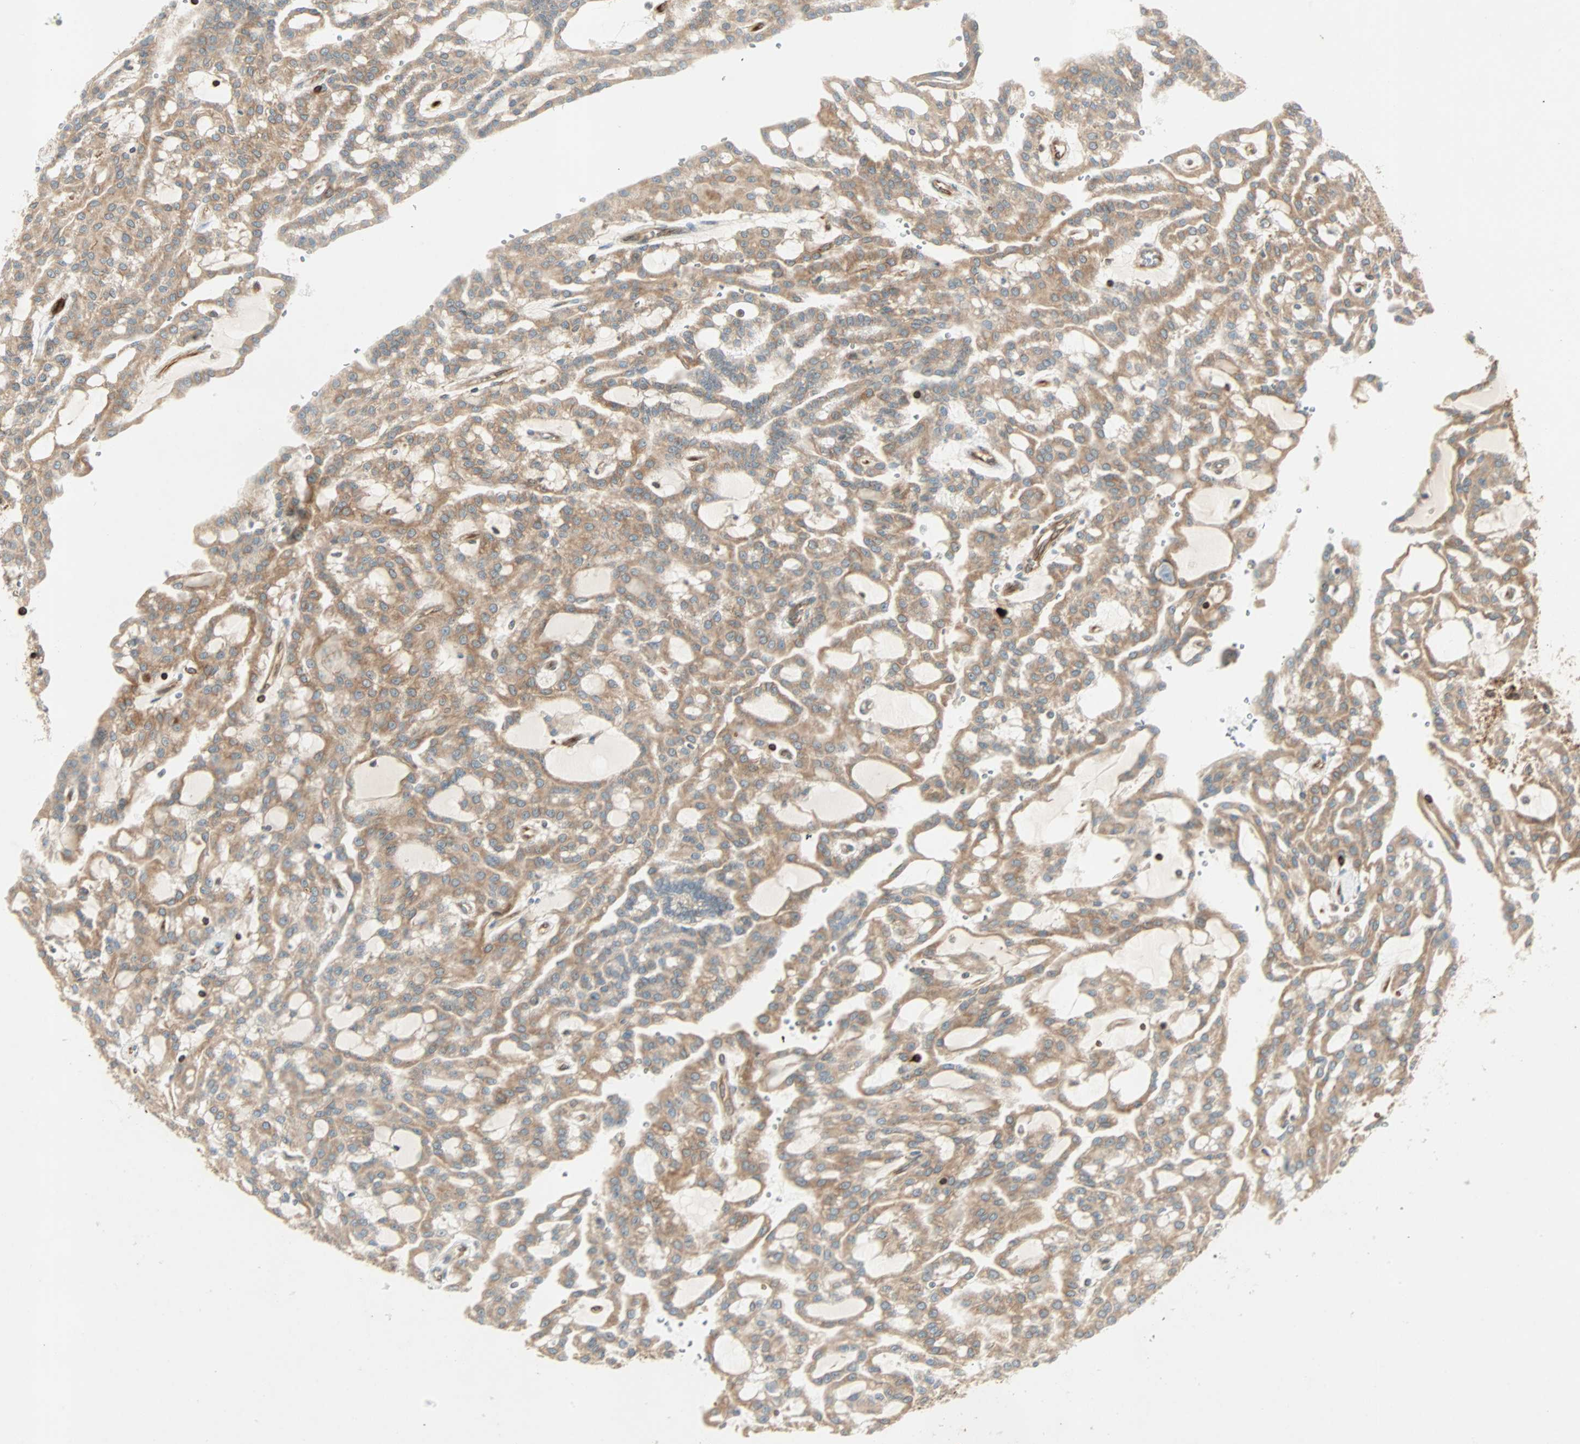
{"staining": {"intensity": "moderate", "quantity": ">75%", "location": "cytoplasmic/membranous"}, "tissue": "renal cancer", "cell_type": "Tumor cells", "image_type": "cancer", "snomed": [{"axis": "morphology", "description": "Adenocarcinoma, NOS"}, {"axis": "topography", "description": "Kidney"}], "caption": "Immunohistochemistry of adenocarcinoma (renal) exhibits medium levels of moderate cytoplasmic/membranous staining in about >75% of tumor cells.", "gene": "TAPBP", "patient": {"sex": "male", "age": 63}}